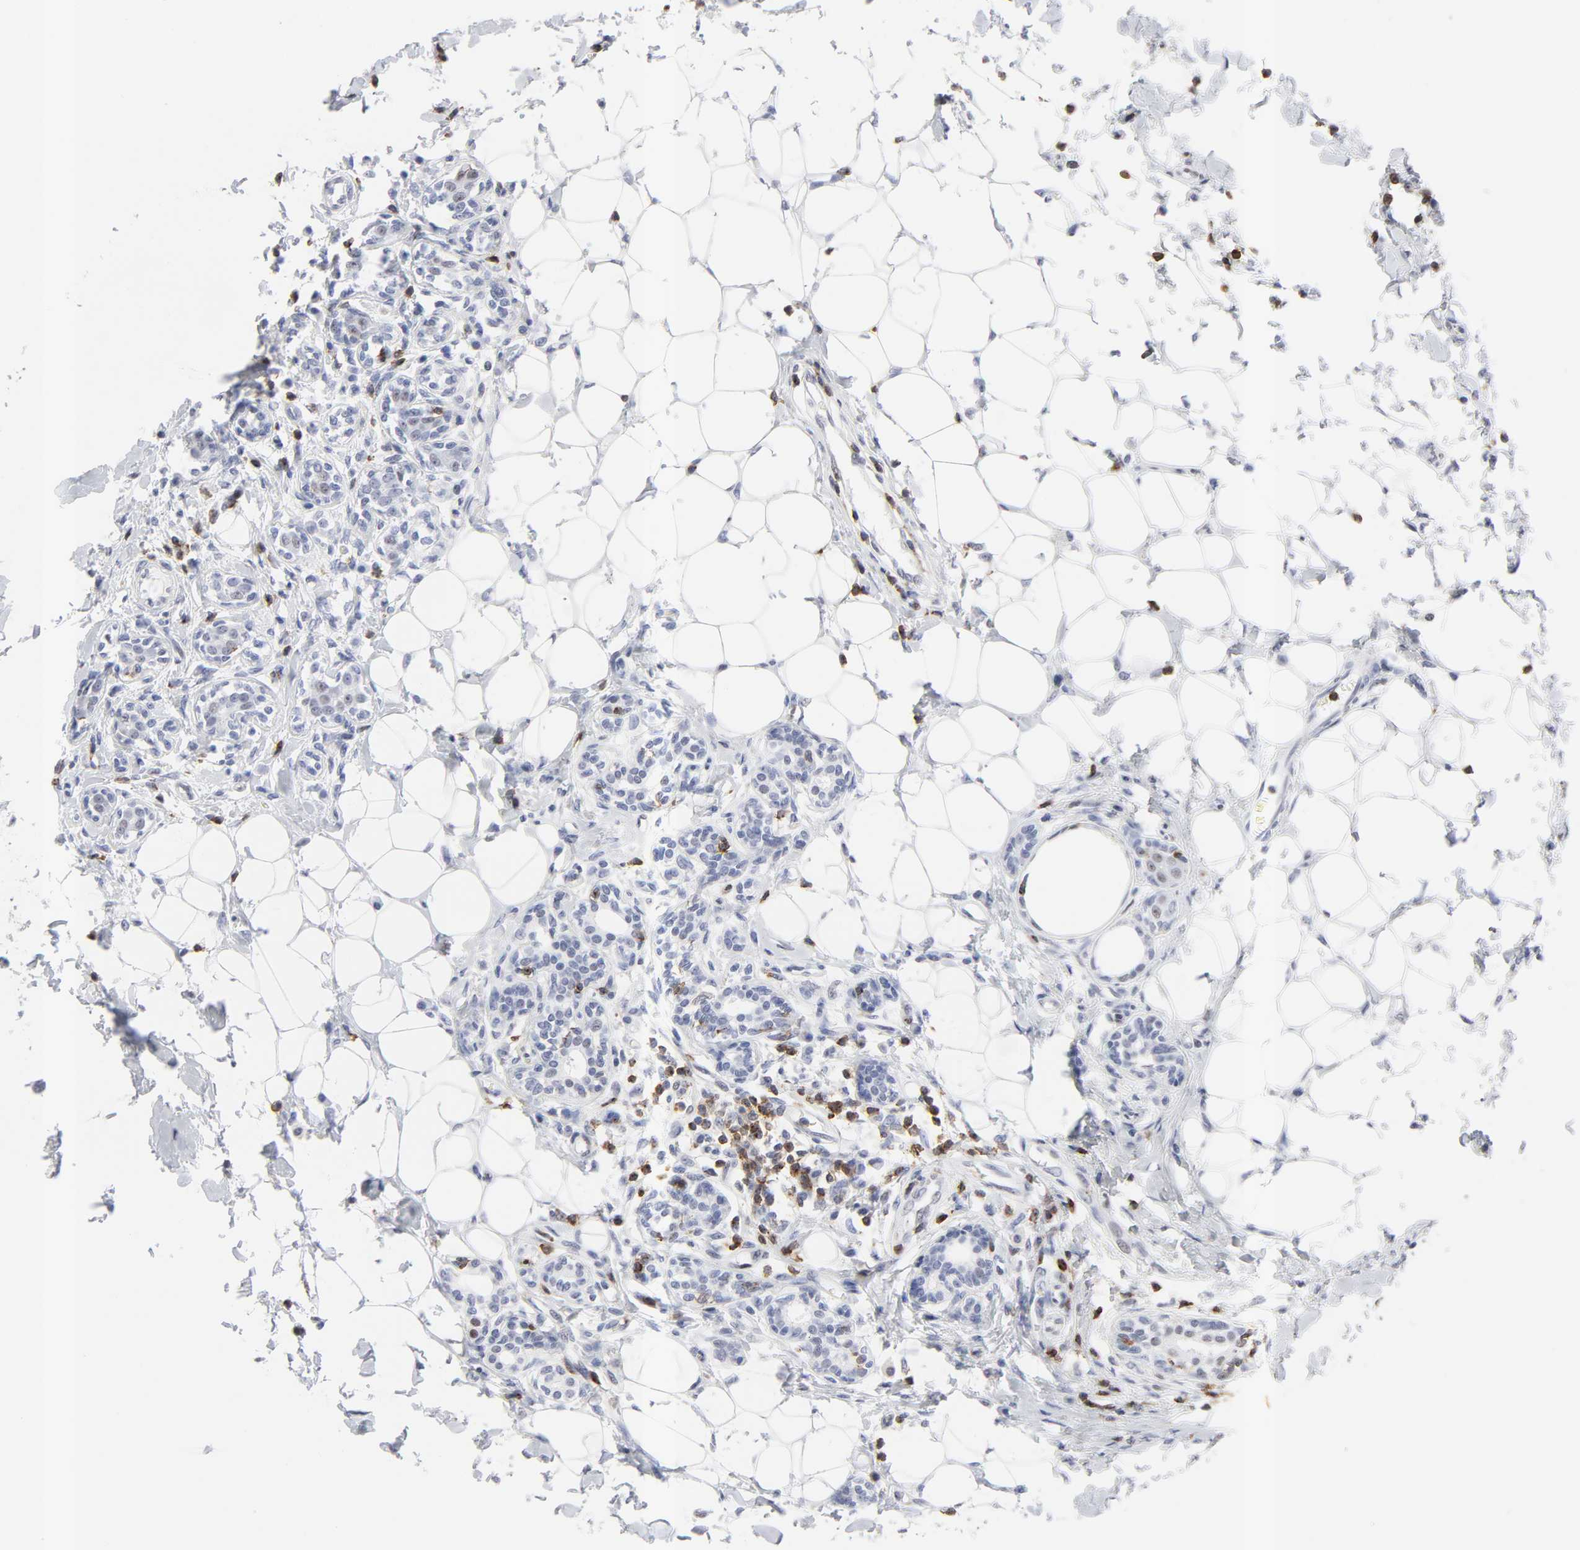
{"staining": {"intensity": "weak", "quantity": "<25%", "location": "nuclear"}, "tissue": "breast cancer", "cell_type": "Tumor cells", "image_type": "cancer", "snomed": [{"axis": "morphology", "description": "Duct carcinoma"}, {"axis": "topography", "description": "Breast"}], "caption": "Immunohistochemistry image of neoplastic tissue: breast cancer (invasive ductal carcinoma) stained with DAB (3,3'-diaminobenzidine) reveals no significant protein positivity in tumor cells.", "gene": "CD2", "patient": {"sex": "female", "age": 40}}